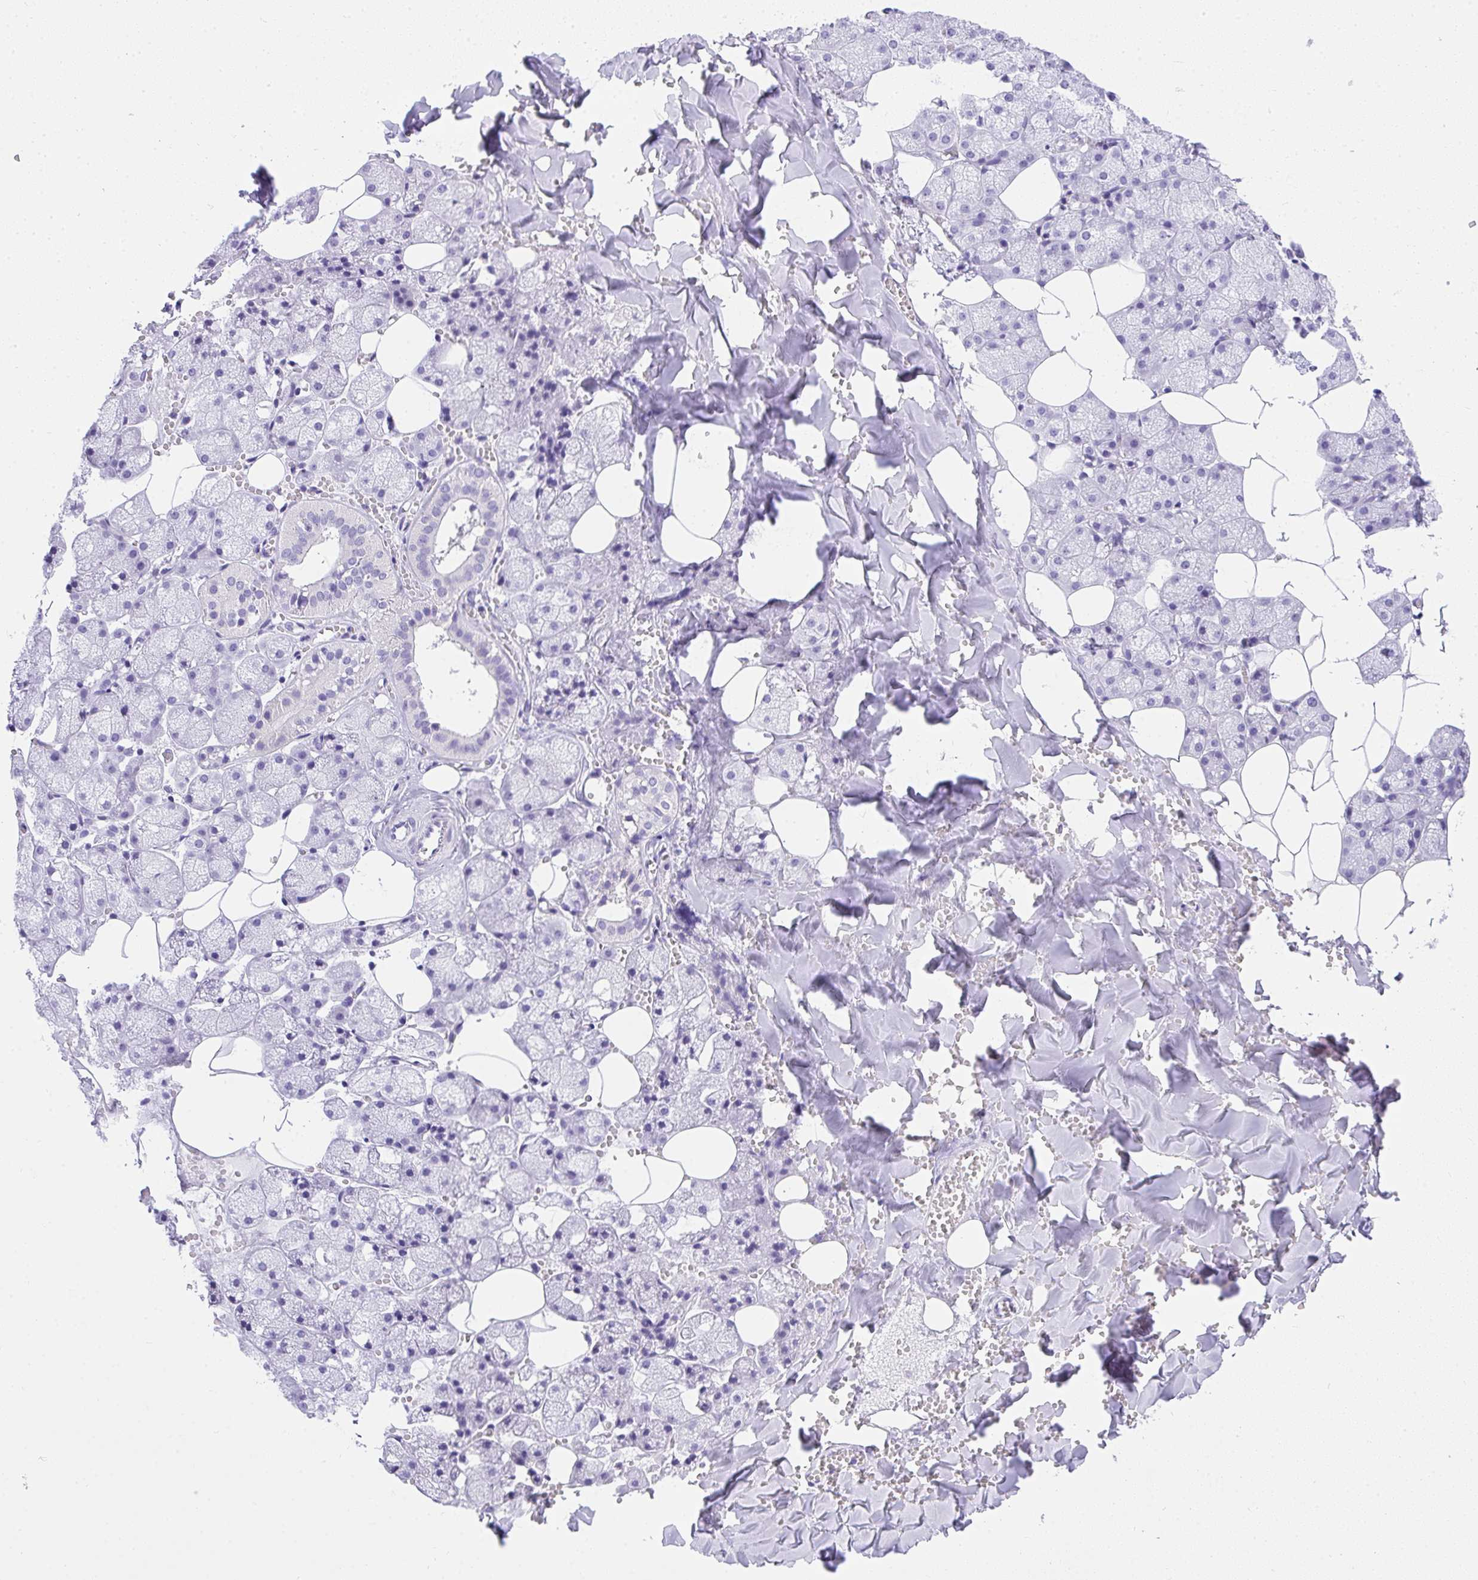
{"staining": {"intensity": "negative", "quantity": "none", "location": "none"}, "tissue": "salivary gland", "cell_type": "Glandular cells", "image_type": "normal", "snomed": [{"axis": "morphology", "description": "Normal tissue, NOS"}, {"axis": "topography", "description": "Salivary gland"}, {"axis": "topography", "description": "Peripheral nerve tissue"}], "caption": "Immunohistochemical staining of benign human salivary gland shows no significant positivity in glandular cells. (Brightfield microscopy of DAB immunohistochemistry (IHC) at high magnification).", "gene": "AVIL", "patient": {"sex": "male", "age": 38}}